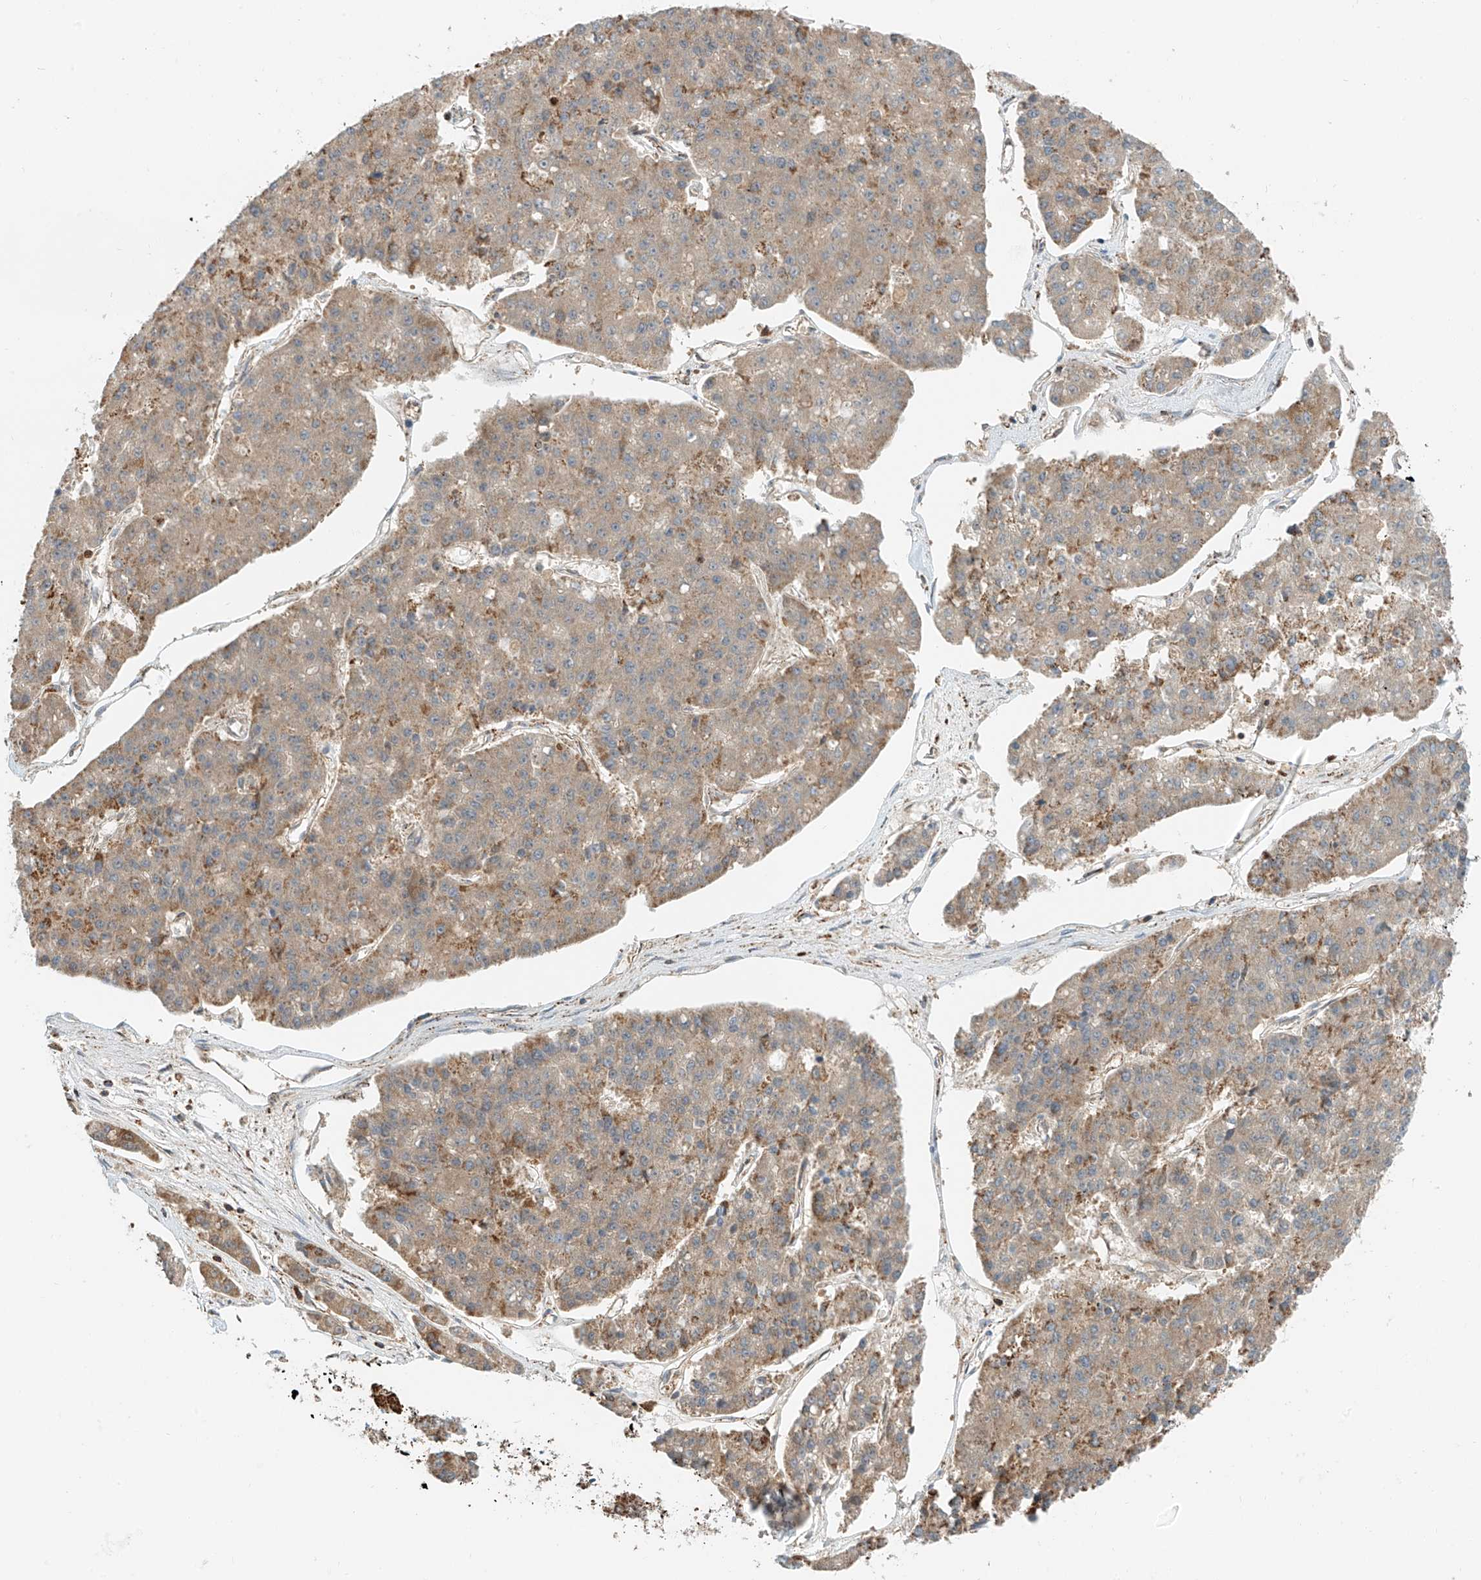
{"staining": {"intensity": "moderate", "quantity": ">75%", "location": "cytoplasmic/membranous"}, "tissue": "pancreatic cancer", "cell_type": "Tumor cells", "image_type": "cancer", "snomed": [{"axis": "morphology", "description": "Adenocarcinoma, NOS"}, {"axis": "topography", "description": "Pancreas"}], "caption": "Immunohistochemical staining of pancreatic adenocarcinoma displays medium levels of moderate cytoplasmic/membranous protein positivity in about >75% of tumor cells.", "gene": "PPA2", "patient": {"sex": "male", "age": 50}}